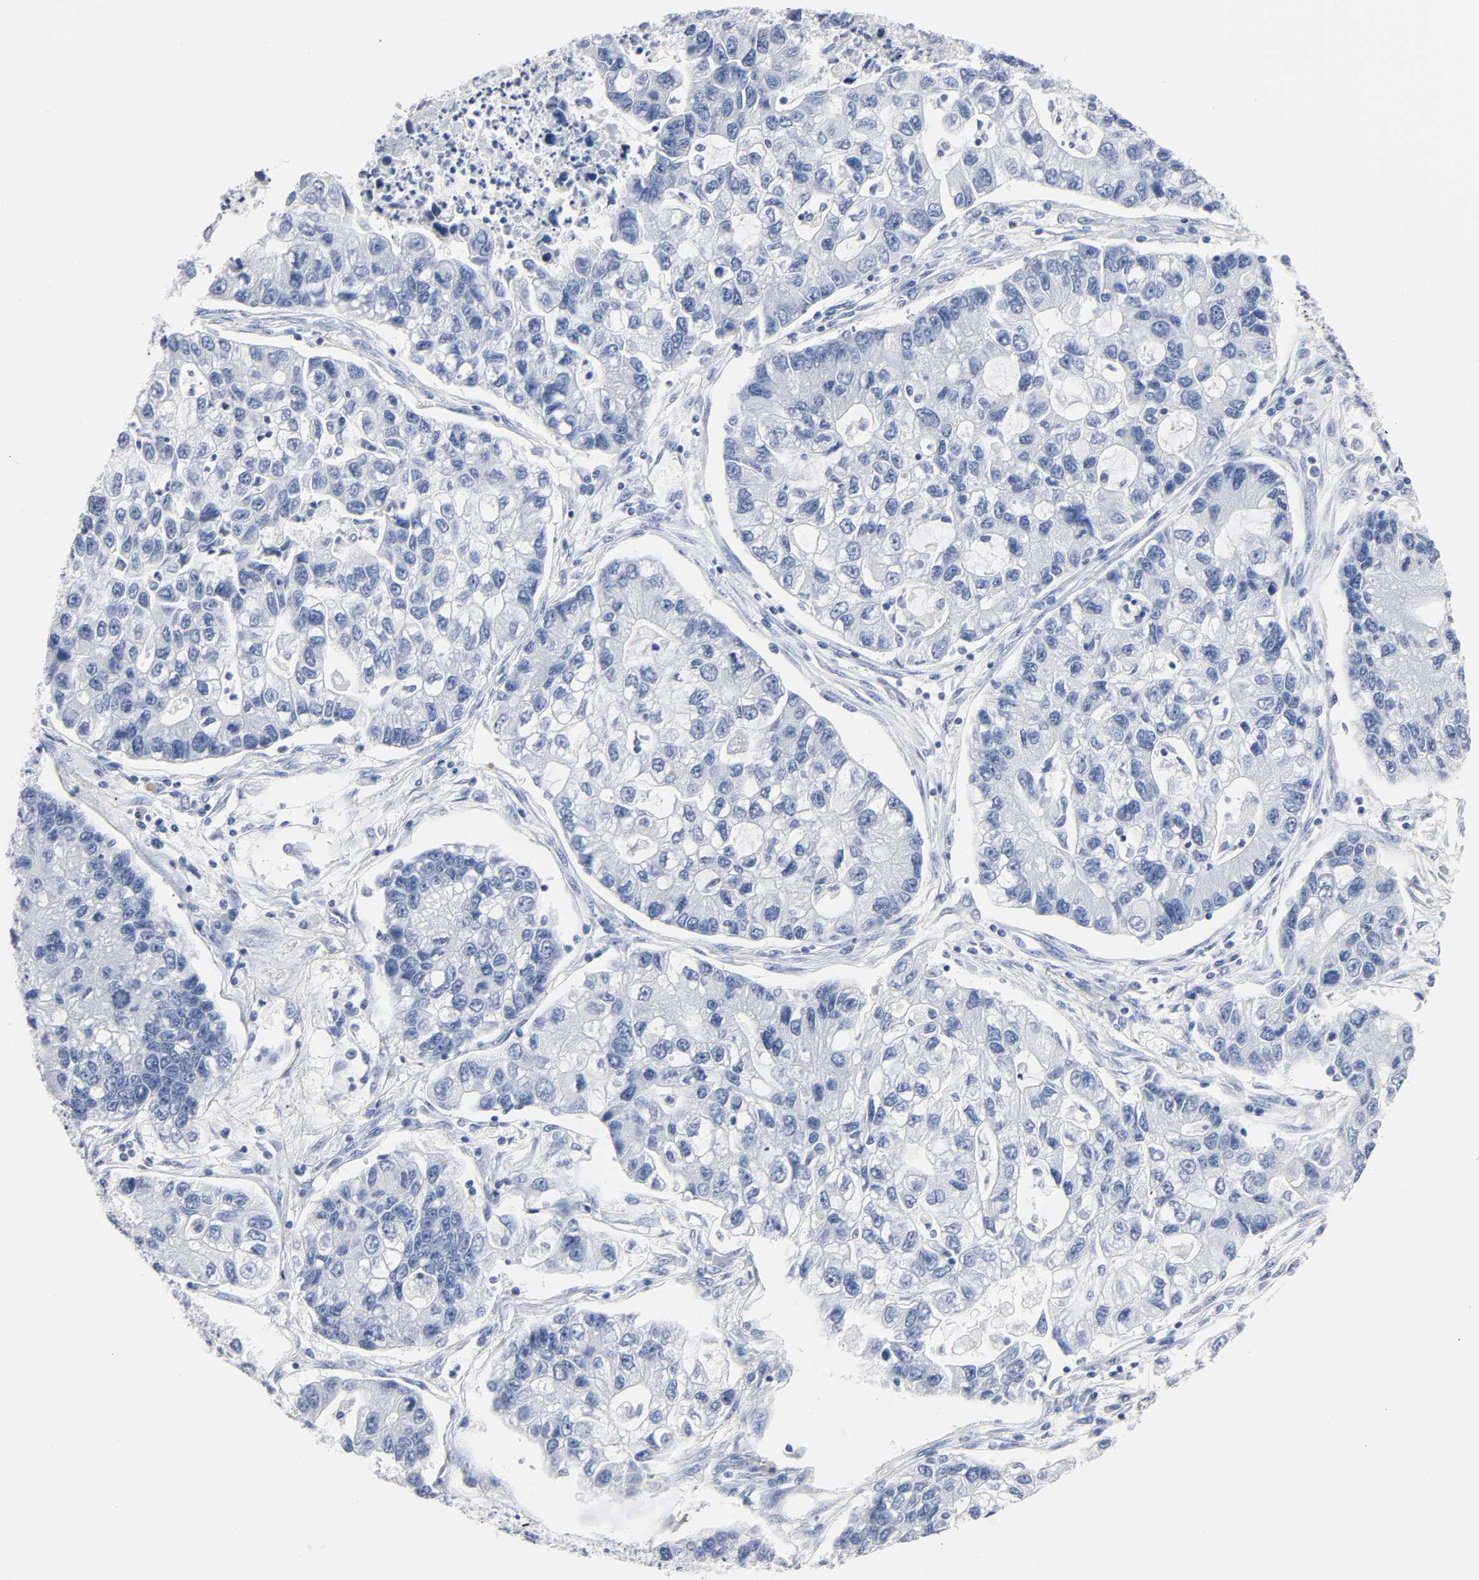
{"staining": {"intensity": "negative", "quantity": "none", "location": "none"}, "tissue": "lung cancer", "cell_type": "Tumor cells", "image_type": "cancer", "snomed": [{"axis": "morphology", "description": "Adenocarcinoma, NOS"}, {"axis": "topography", "description": "Lung"}], "caption": "This micrograph is of lung cancer stained with immunohistochemistry (IHC) to label a protein in brown with the nuclei are counter-stained blue. There is no expression in tumor cells.", "gene": "ACP3", "patient": {"sex": "female", "age": 51}}